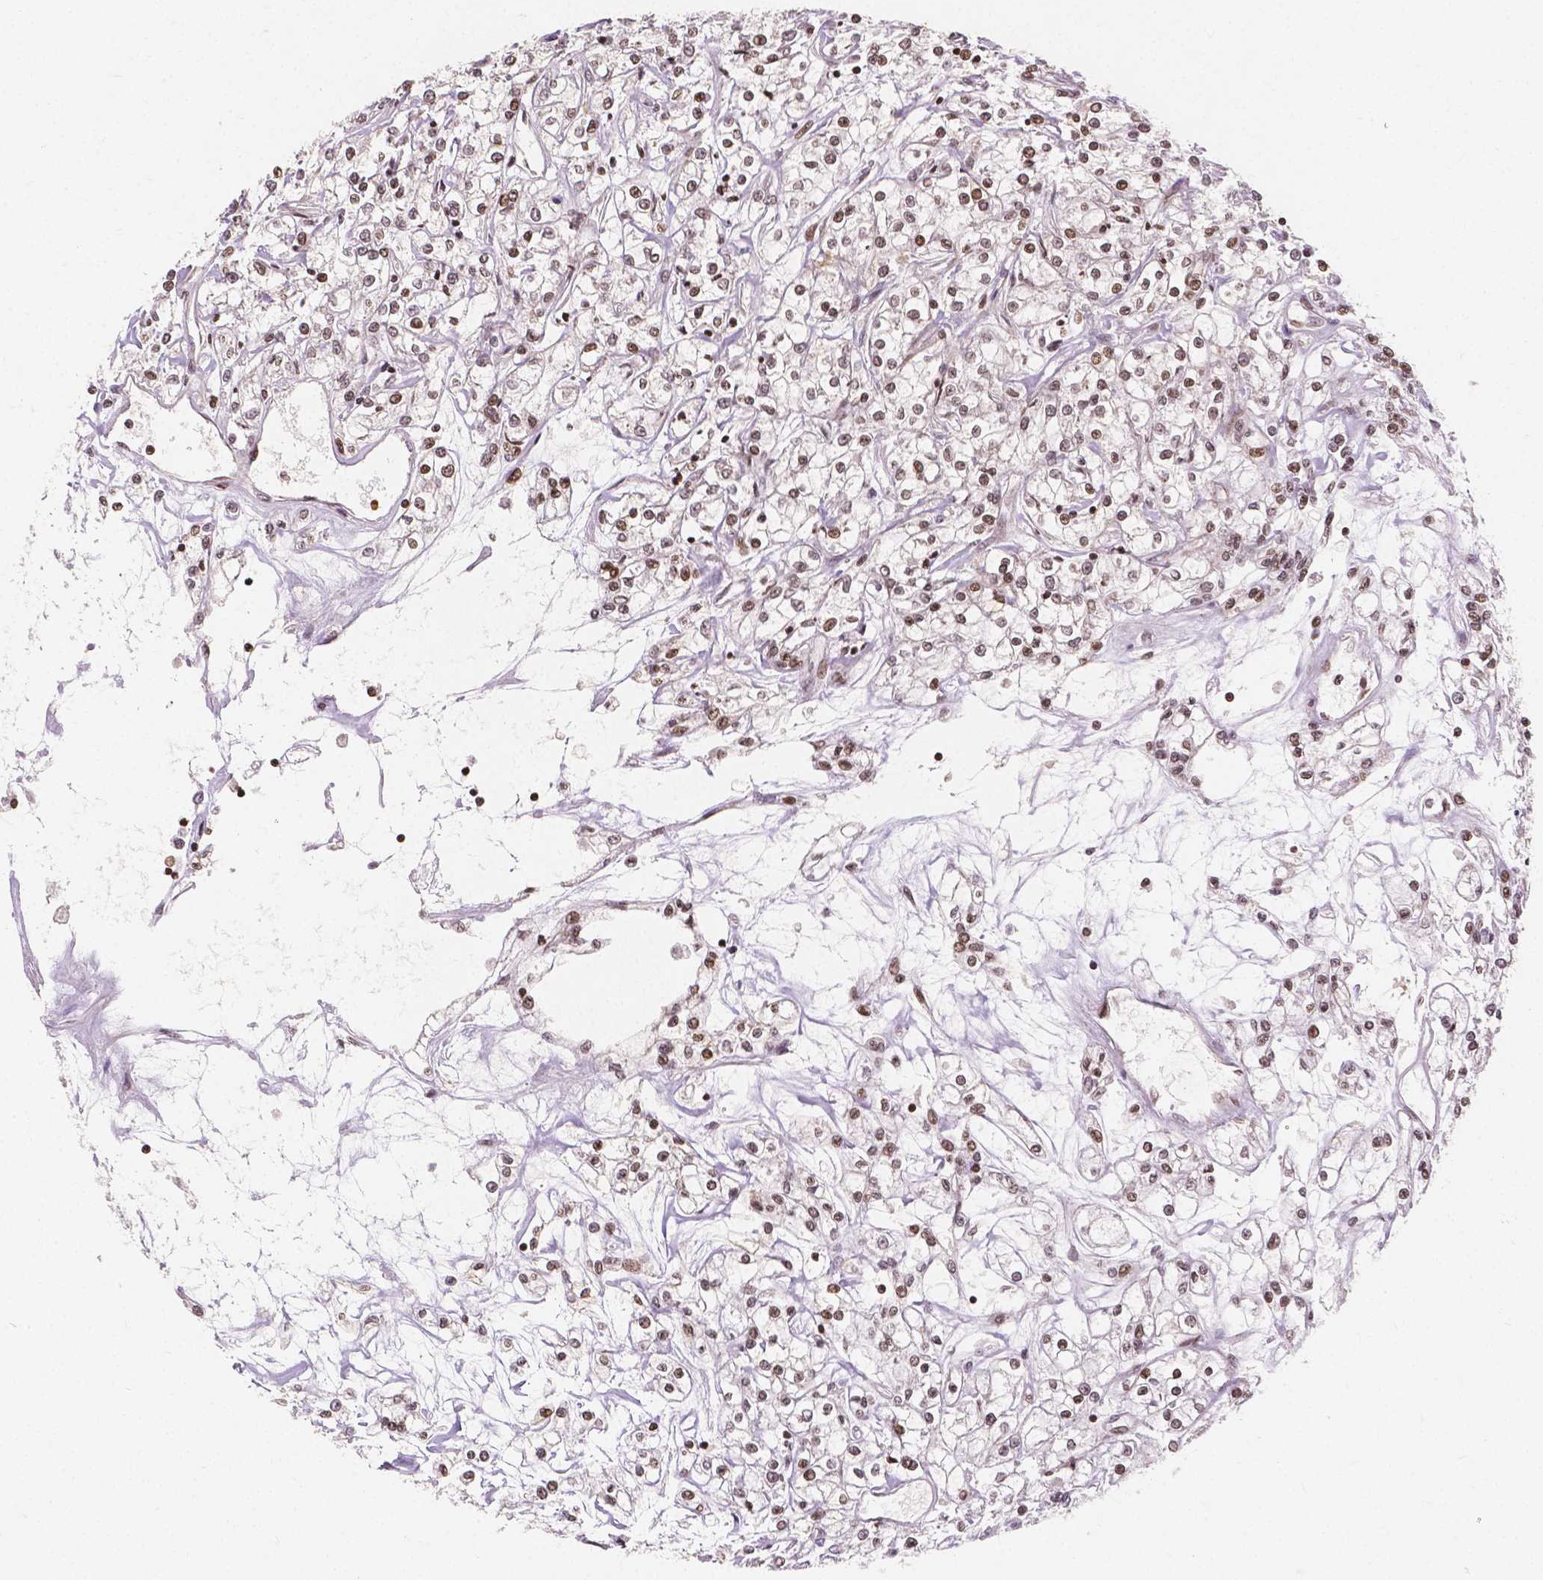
{"staining": {"intensity": "moderate", "quantity": ">75%", "location": "nuclear"}, "tissue": "renal cancer", "cell_type": "Tumor cells", "image_type": "cancer", "snomed": [{"axis": "morphology", "description": "Adenocarcinoma, NOS"}, {"axis": "topography", "description": "Kidney"}], "caption": "Protein staining of renal adenocarcinoma tissue shows moderate nuclear staining in approximately >75% of tumor cells.", "gene": "PTPN18", "patient": {"sex": "female", "age": 59}}